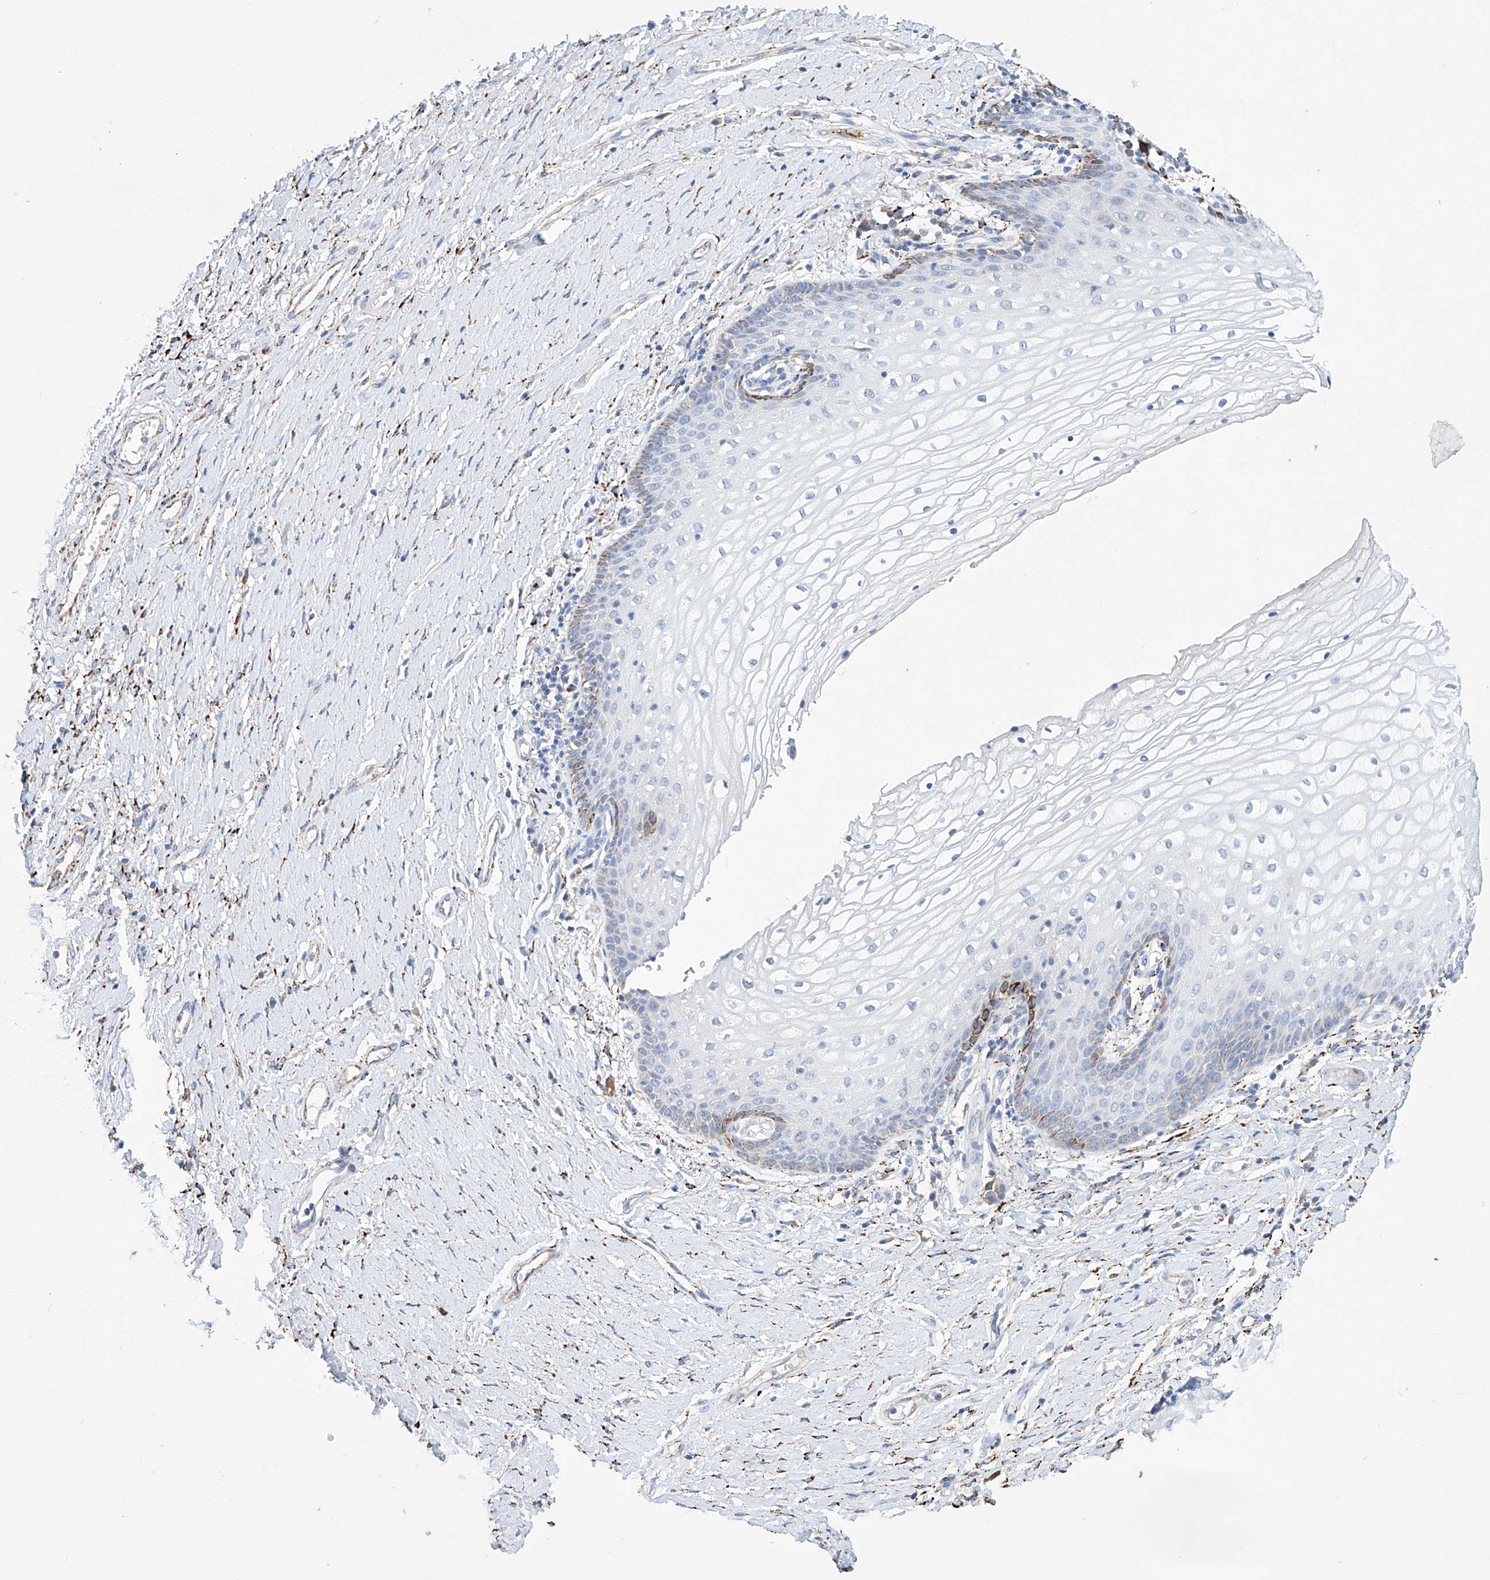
{"staining": {"intensity": "moderate", "quantity": "<25%", "location": "cytoplasmic/membranous"}, "tissue": "vagina", "cell_type": "Squamous epithelial cells", "image_type": "normal", "snomed": [{"axis": "morphology", "description": "Normal tissue, NOS"}, {"axis": "topography", "description": "Vagina"}], "caption": "The photomicrograph reveals immunohistochemical staining of benign vagina. There is moderate cytoplasmic/membranous positivity is identified in approximately <25% of squamous epithelial cells.", "gene": "NRROS", "patient": {"sex": "female", "age": 60}}